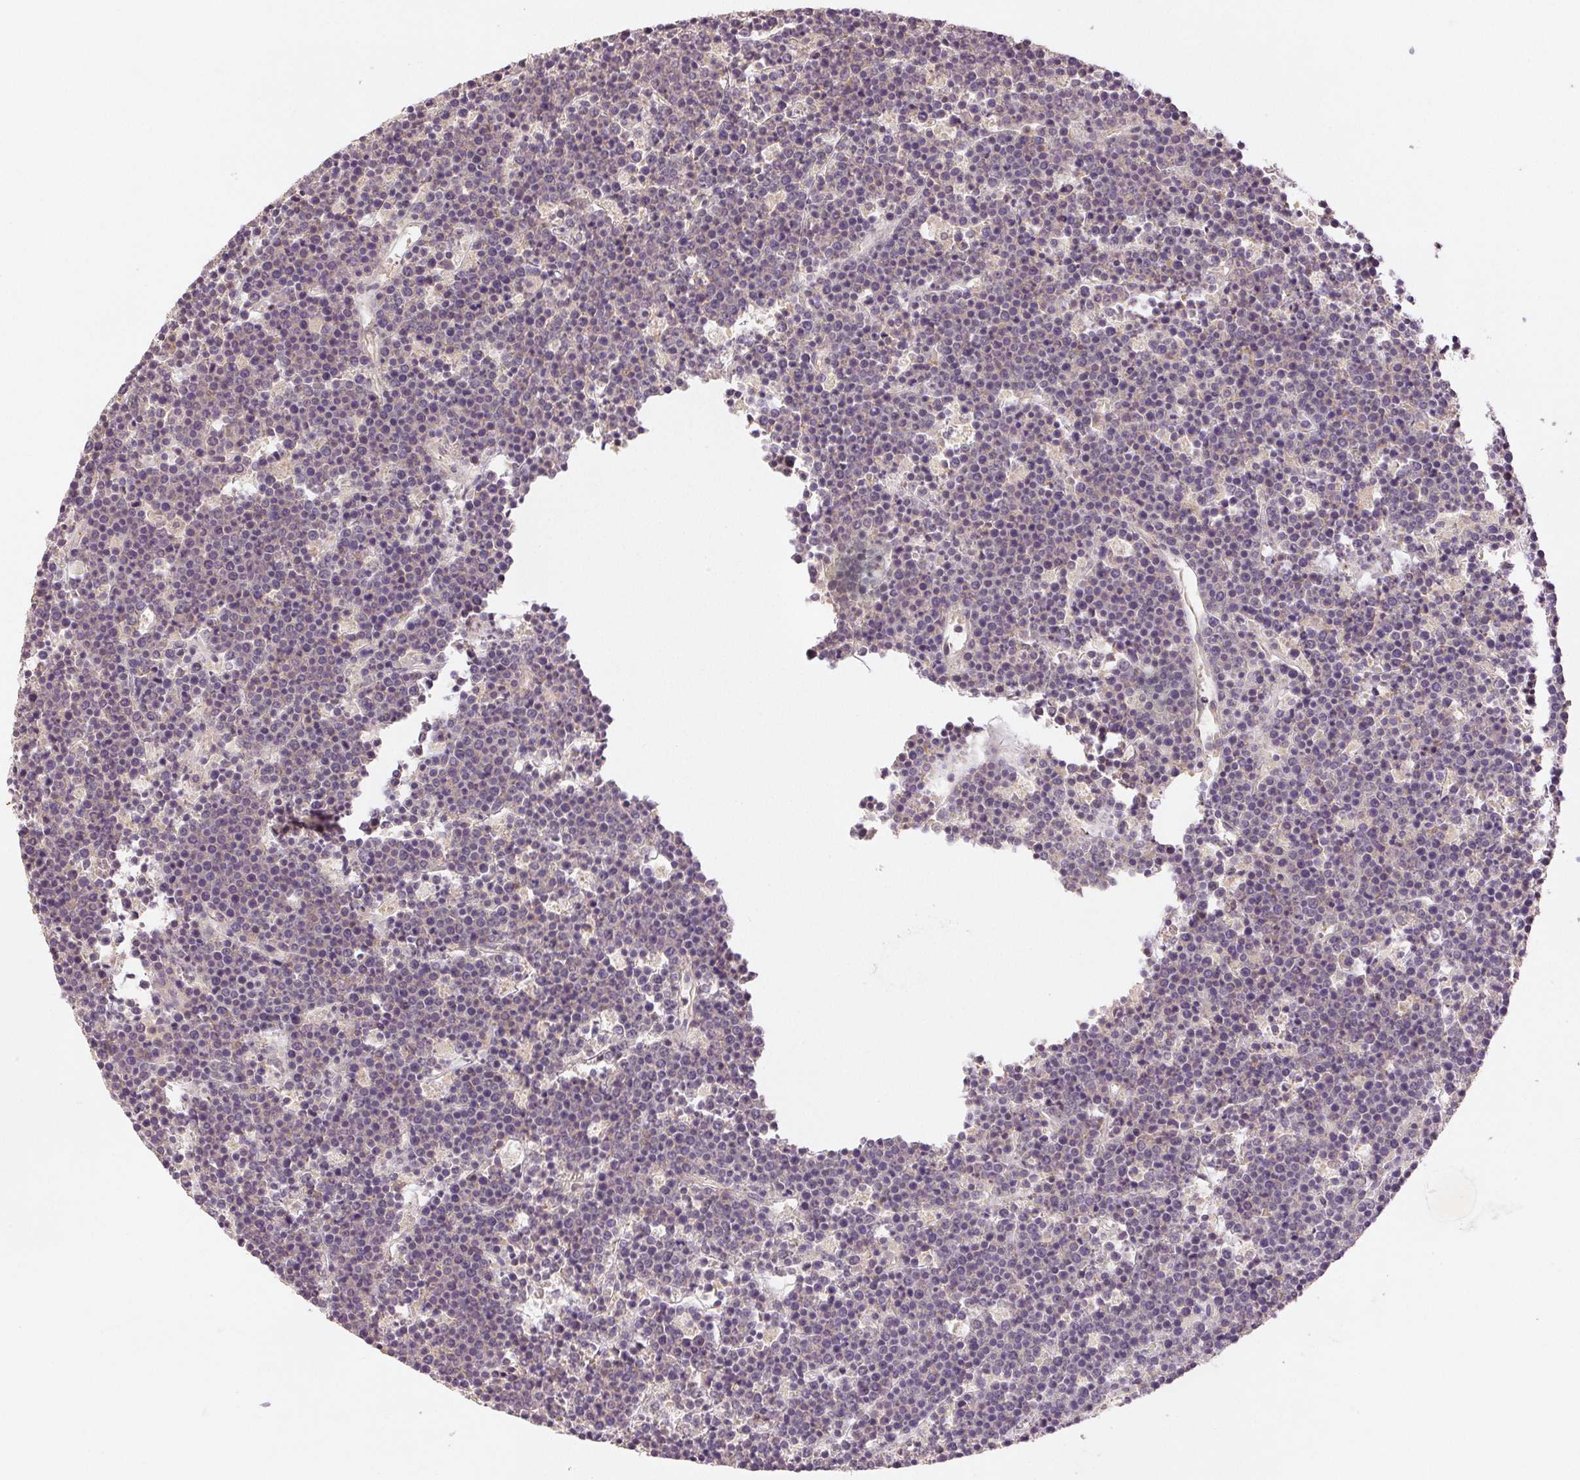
{"staining": {"intensity": "negative", "quantity": "none", "location": "none"}, "tissue": "lymphoma", "cell_type": "Tumor cells", "image_type": "cancer", "snomed": [{"axis": "morphology", "description": "Malignant lymphoma, non-Hodgkin's type, High grade"}, {"axis": "topography", "description": "Ovary"}], "caption": "Histopathology image shows no protein positivity in tumor cells of high-grade malignant lymphoma, non-Hodgkin's type tissue.", "gene": "YIF1B", "patient": {"sex": "female", "age": 56}}